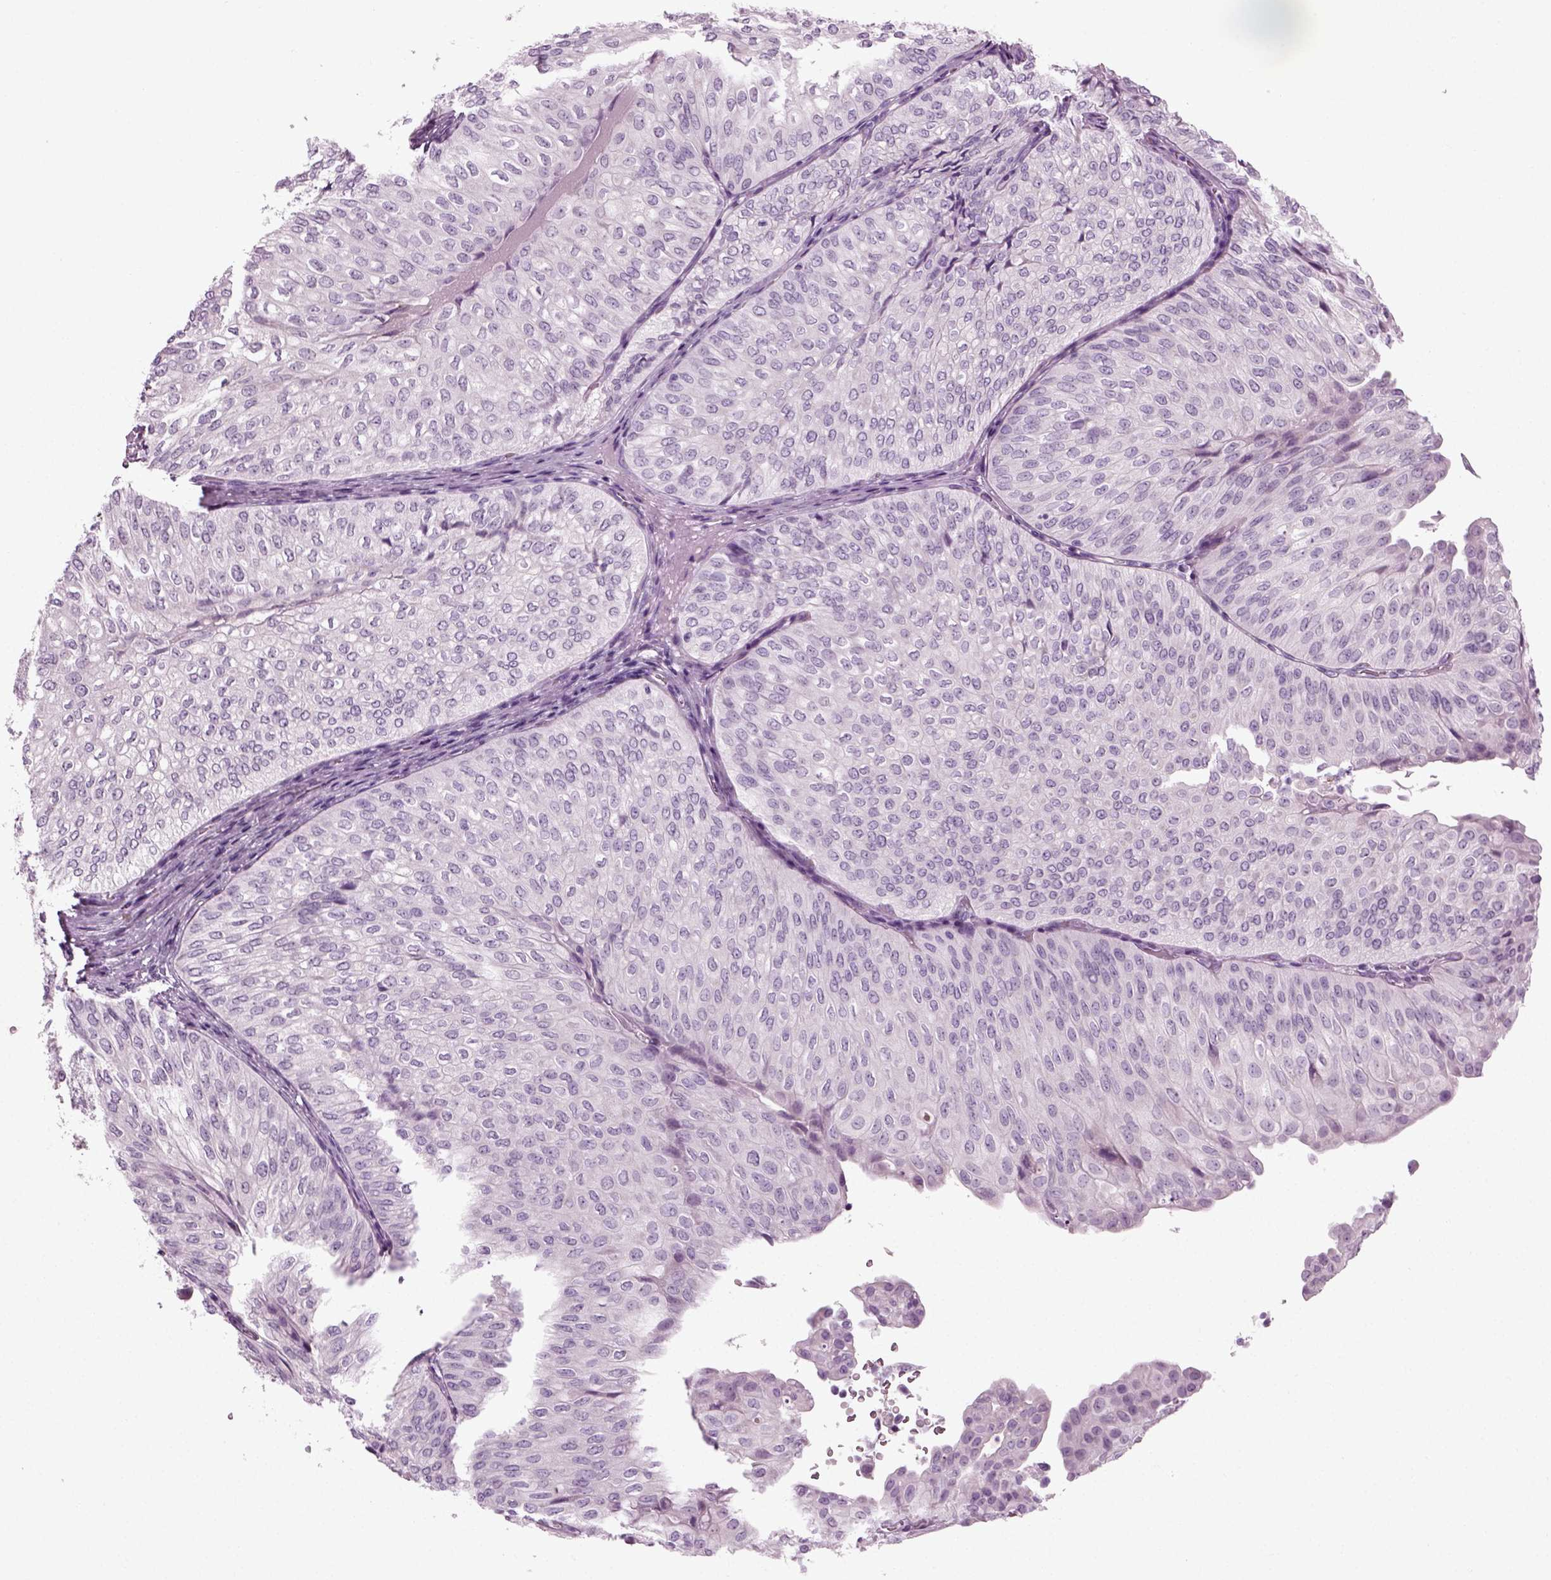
{"staining": {"intensity": "negative", "quantity": "none", "location": "none"}, "tissue": "urothelial cancer", "cell_type": "Tumor cells", "image_type": "cancer", "snomed": [{"axis": "morphology", "description": "Urothelial carcinoma, NOS"}, {"axis": "topography", "description": "Urinary bladder"}], "caption": "Tumor cells show no significant protein staining in urothelial cancer. The staining was performed using DAB (3,3'-diaminobenzidine) to visualize the protein expression in brown, while the nuclei were stained in blue with hematoxylin (Magnification: 20x).", "gene": "PRLH", "patient": {"sex": "male", "age": 62}}